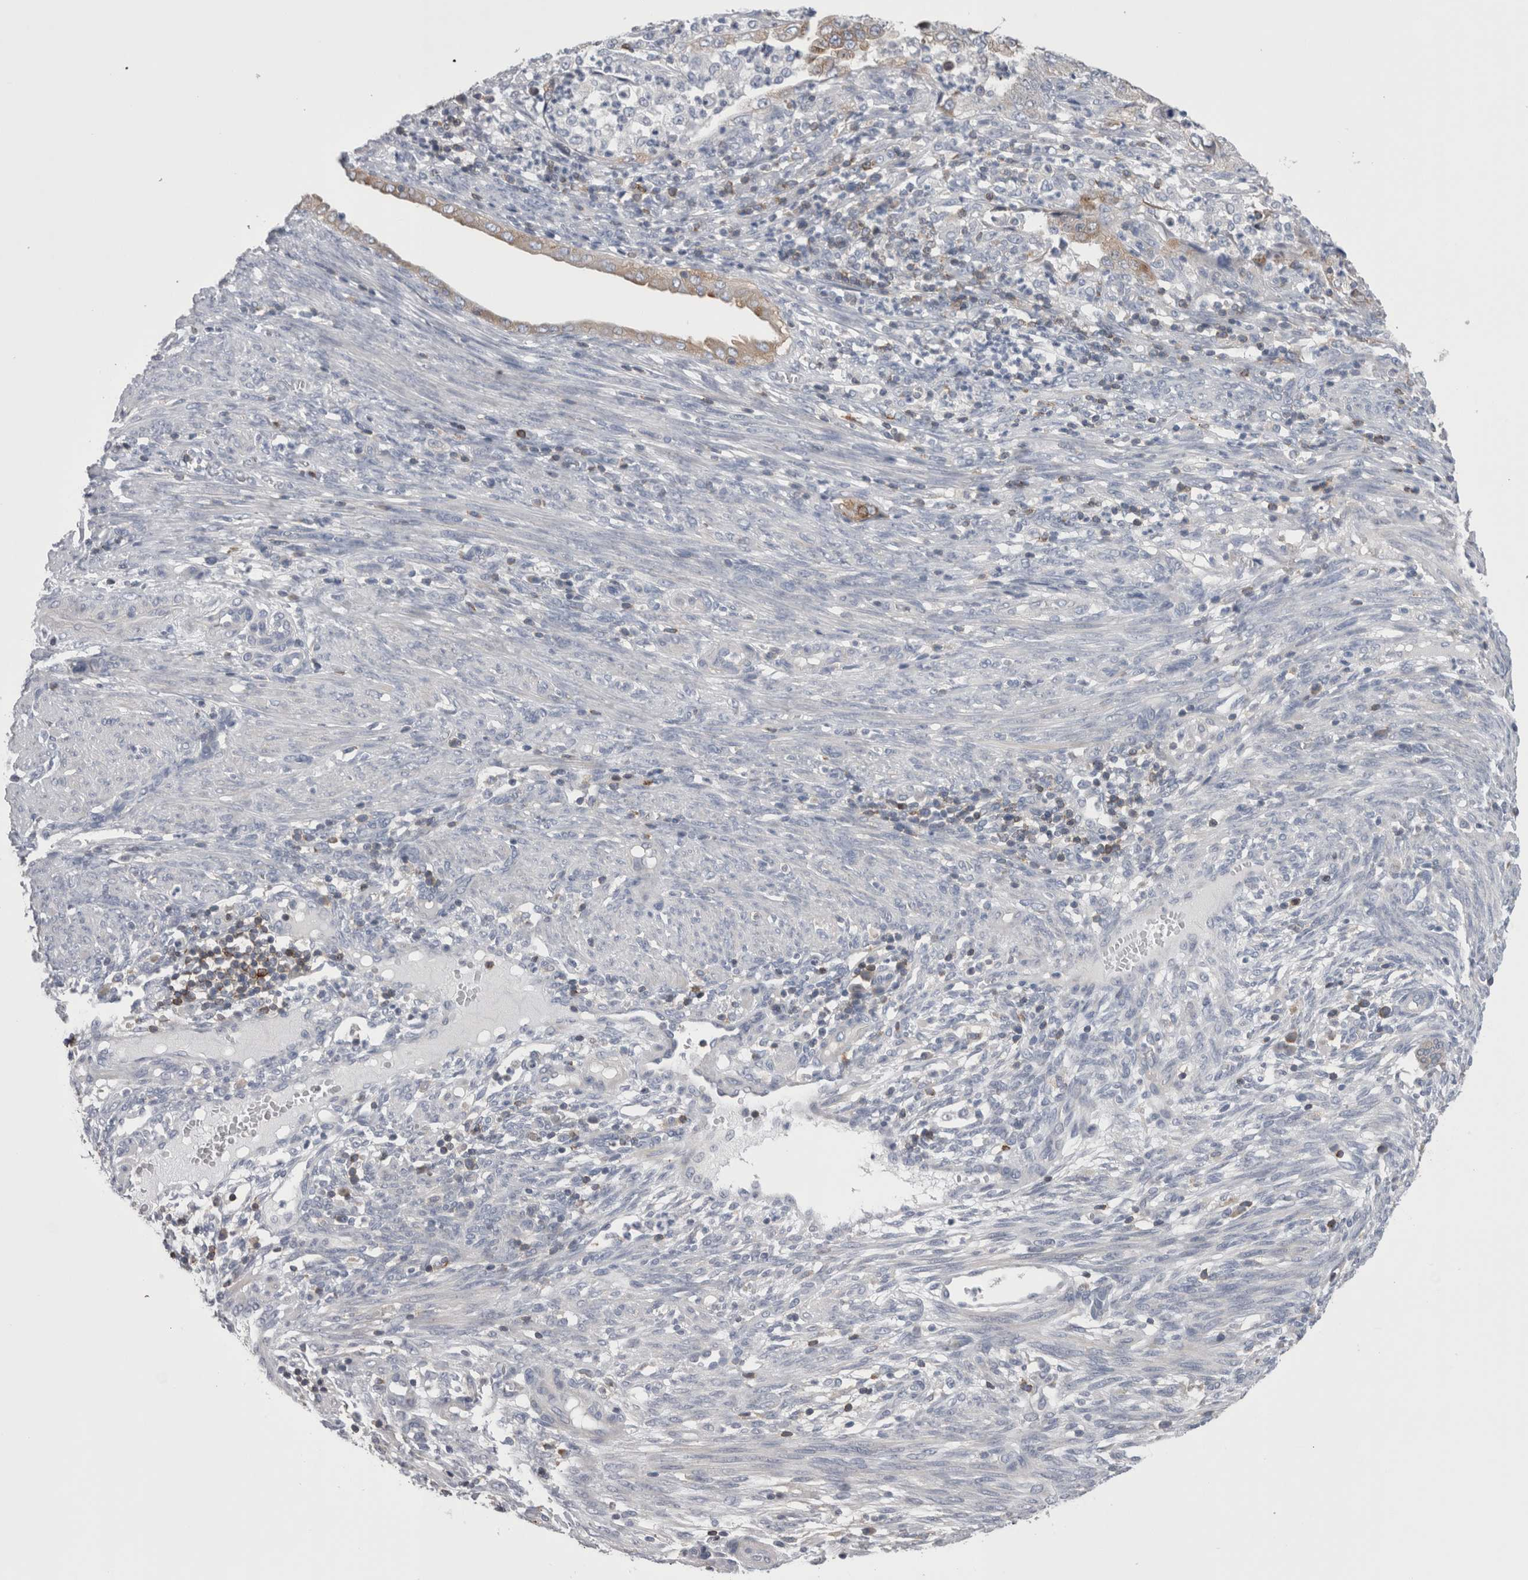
{"staining": {"intensity": "weak", "quantity": "<25%", "location": "cytoplasmic/membranous"}, "tissue": "endometrial cancer", "cell_type": "Tumor cells", "image_type": "cancer", "snomed": [{"axis": "morphology", "description": "Adenocarcinoma, NOS"}, {"axis": "topography", "description": "Endometrium"}], "caption": "A high-resolution micrograph shows IHC staining of endometrial cancer, which displays no significant staining in tumor cells.", "gene": "DCTN6", "patient": {"sex": "female", "age": 51}}